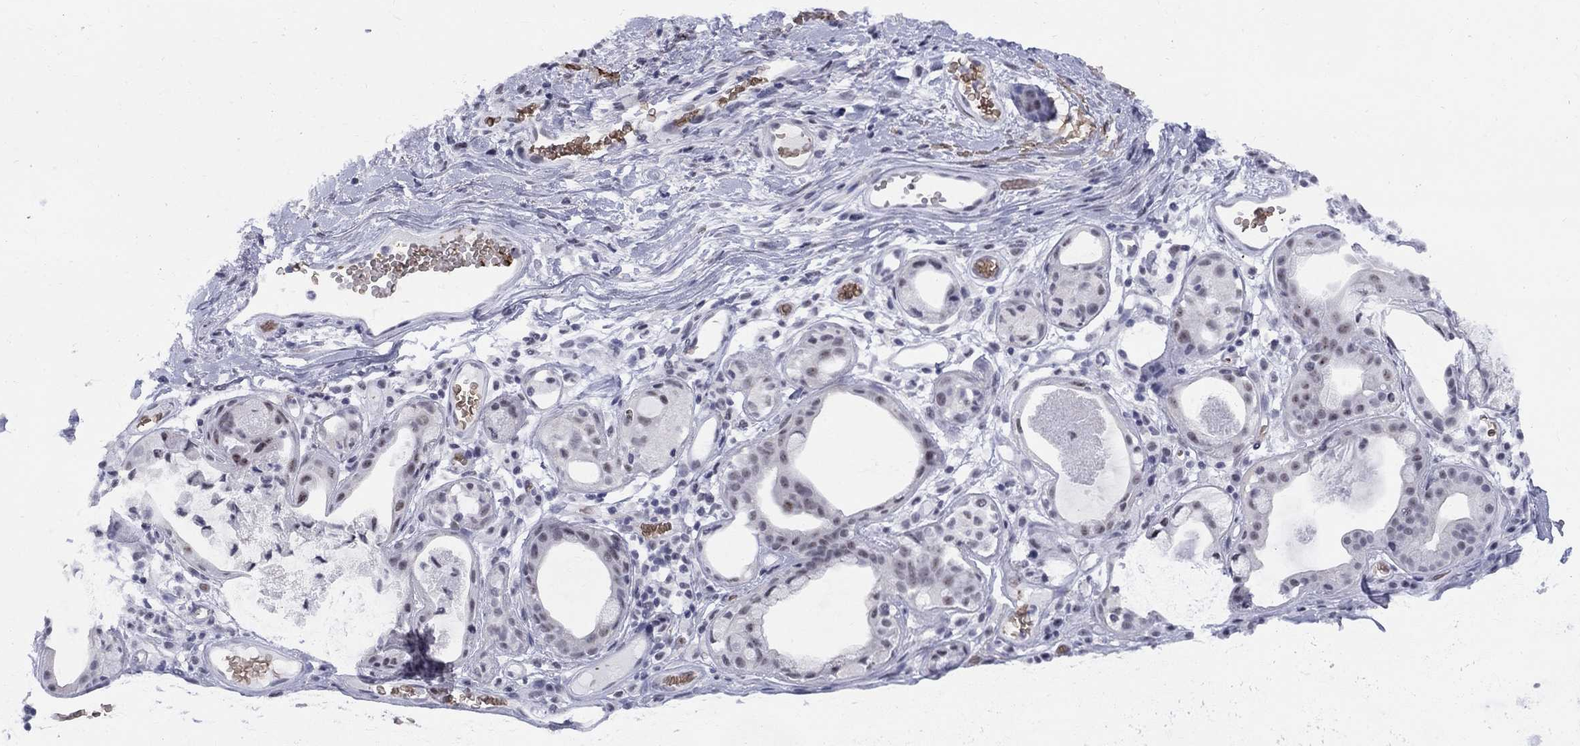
{"staining": {"intensity": "negative", "quantity": "none", "location": "none"}, "tissue": "soft tissue", "cell_type": "Fibroblasts", "image_type": "normal", "snomed": [{"axis": "morphology", "description": "Normal tissue, NOS"}, {"axis": "topography", "description": "Cartilage tissue"}], "caption": "A photomicrograph of soft tissue stained for a protein displays no brown staining in fibroblasts. (DAB immunohistochemistry (IHC) with hematoxylin counter stain).", "gene": "DMTN", "patient": {"sex": "male", "age": 81}}